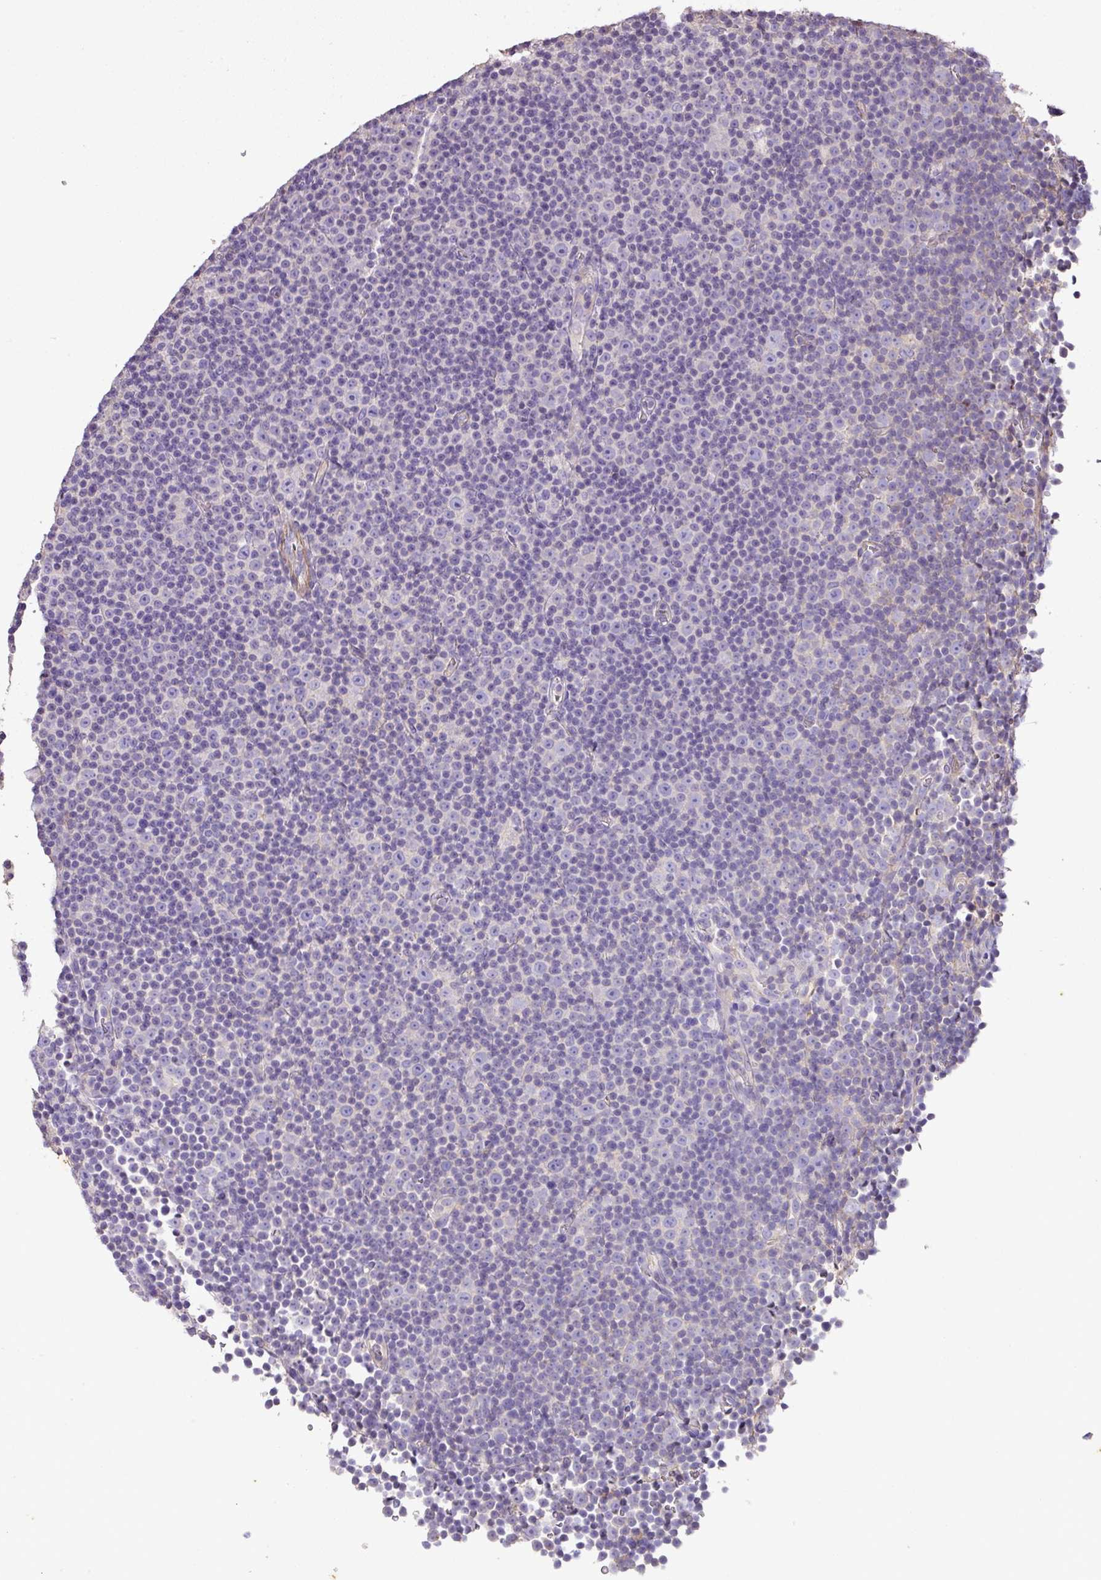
{"staining": {"intensity": "negative", "quantity": "none", "location": "none"}, "tissue": "lymphoma", "cell_type": "Tumor cells", "image_type": "cancer", "snomed": [{"axis": "morphology", "description": "Malignant lymphoma, non-Hodgkin's type, Low grade"}, {"axis": "topography", "description": "Lymph node"}], "caption": "This is an immunohistochemistry (IHC) image of low-grade malignant lymphoma, non-Hodgkin's type. There is no staining in tumor cells.", "gene": "AGR3", "patient": {"sex": "female", "age": 67}}